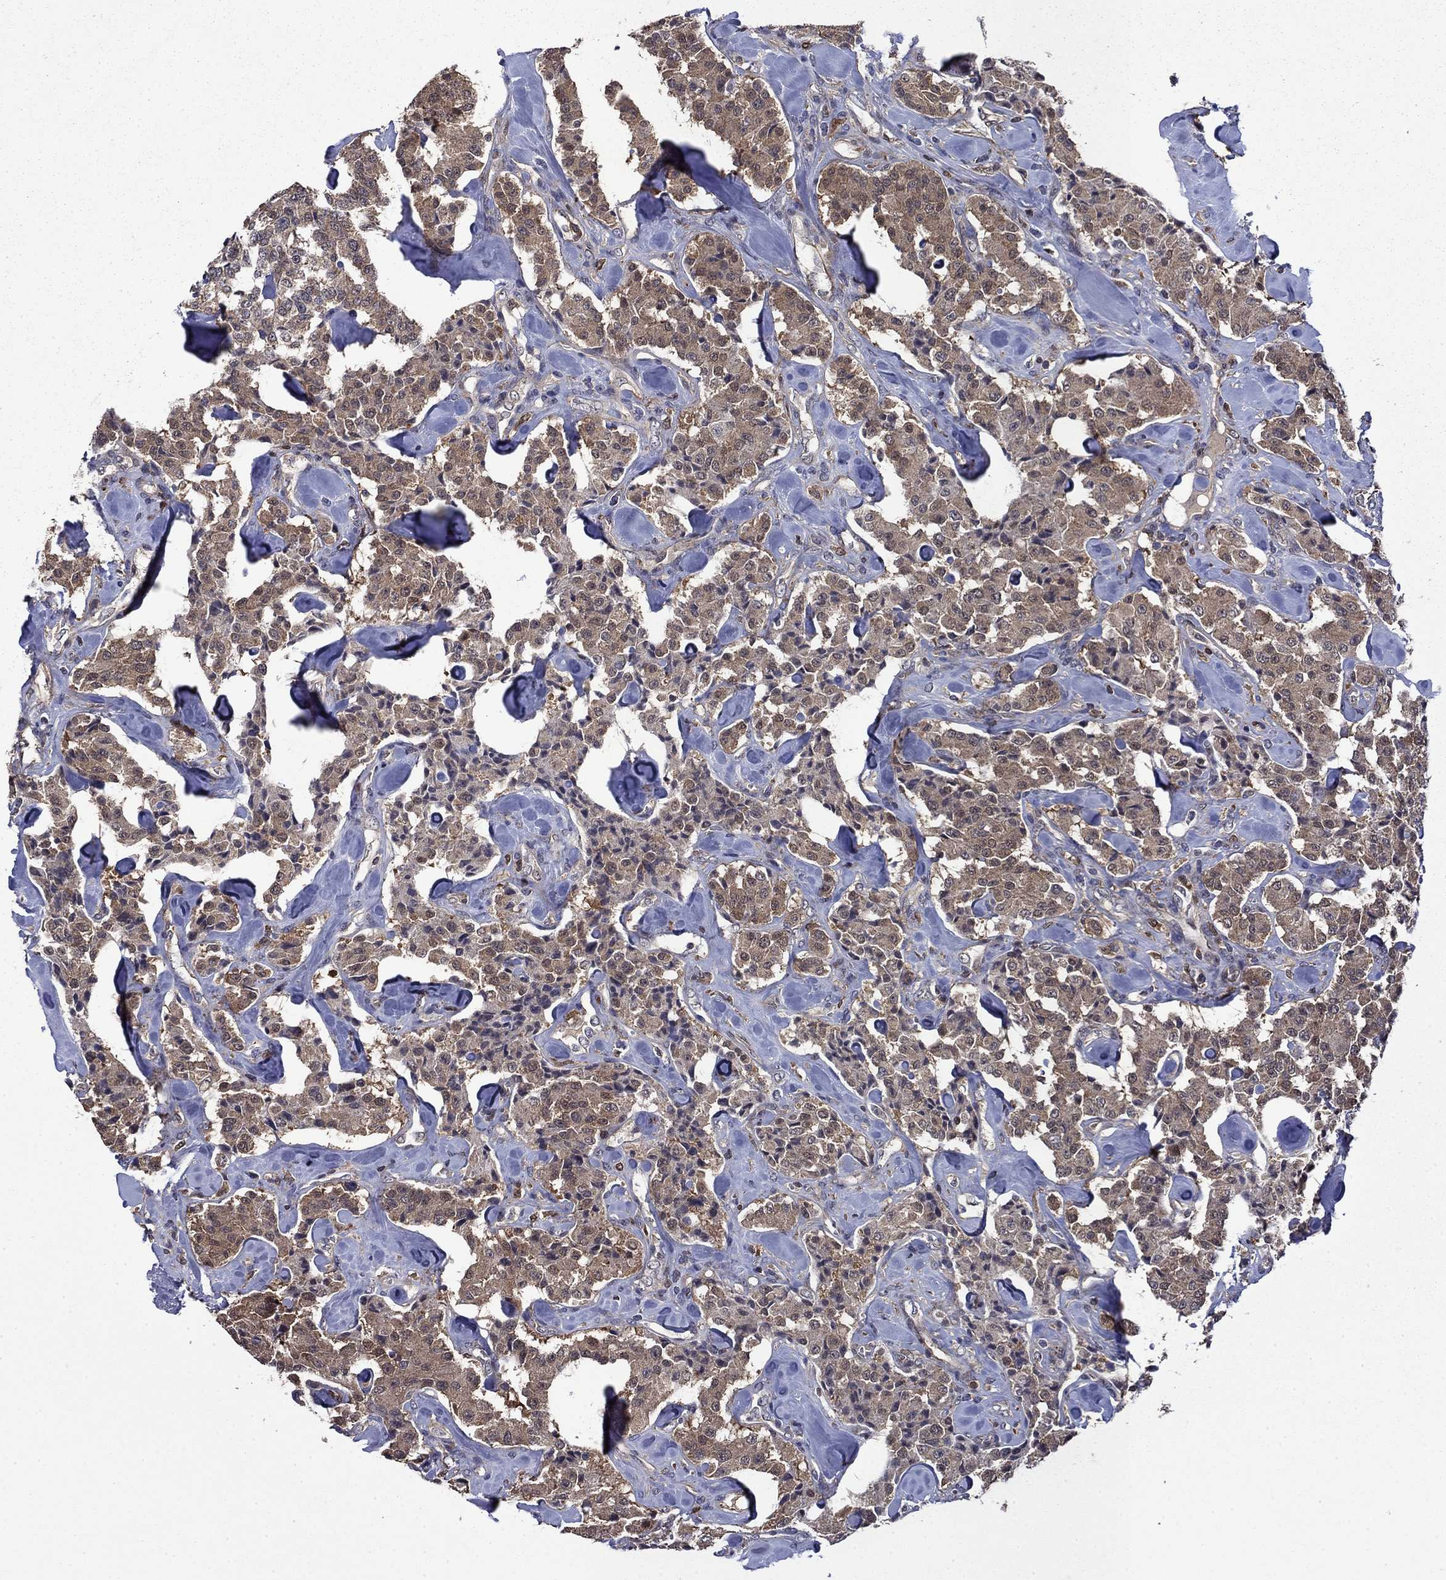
{"staining": {"intensity": "weak", "quantity": ">75%", "location": "cytoplasmic/membranous"}, "tissue": "carcinoid", "cell_type": "Tumor cells", "image_type": "cancer", "snomed": [{"axis": "morphology", "description": "Carcinoid, malignant, NOS"}, {"axis": "topography", "description": "Pancreas"}], "caption": "Immunohistochemical staining of carcinoid shows weak cytoplasmic/membranous protein expression in about >75% of tumor cells.", "gene": "TPMT", "patient": {"sex": "male", "age": 41}}